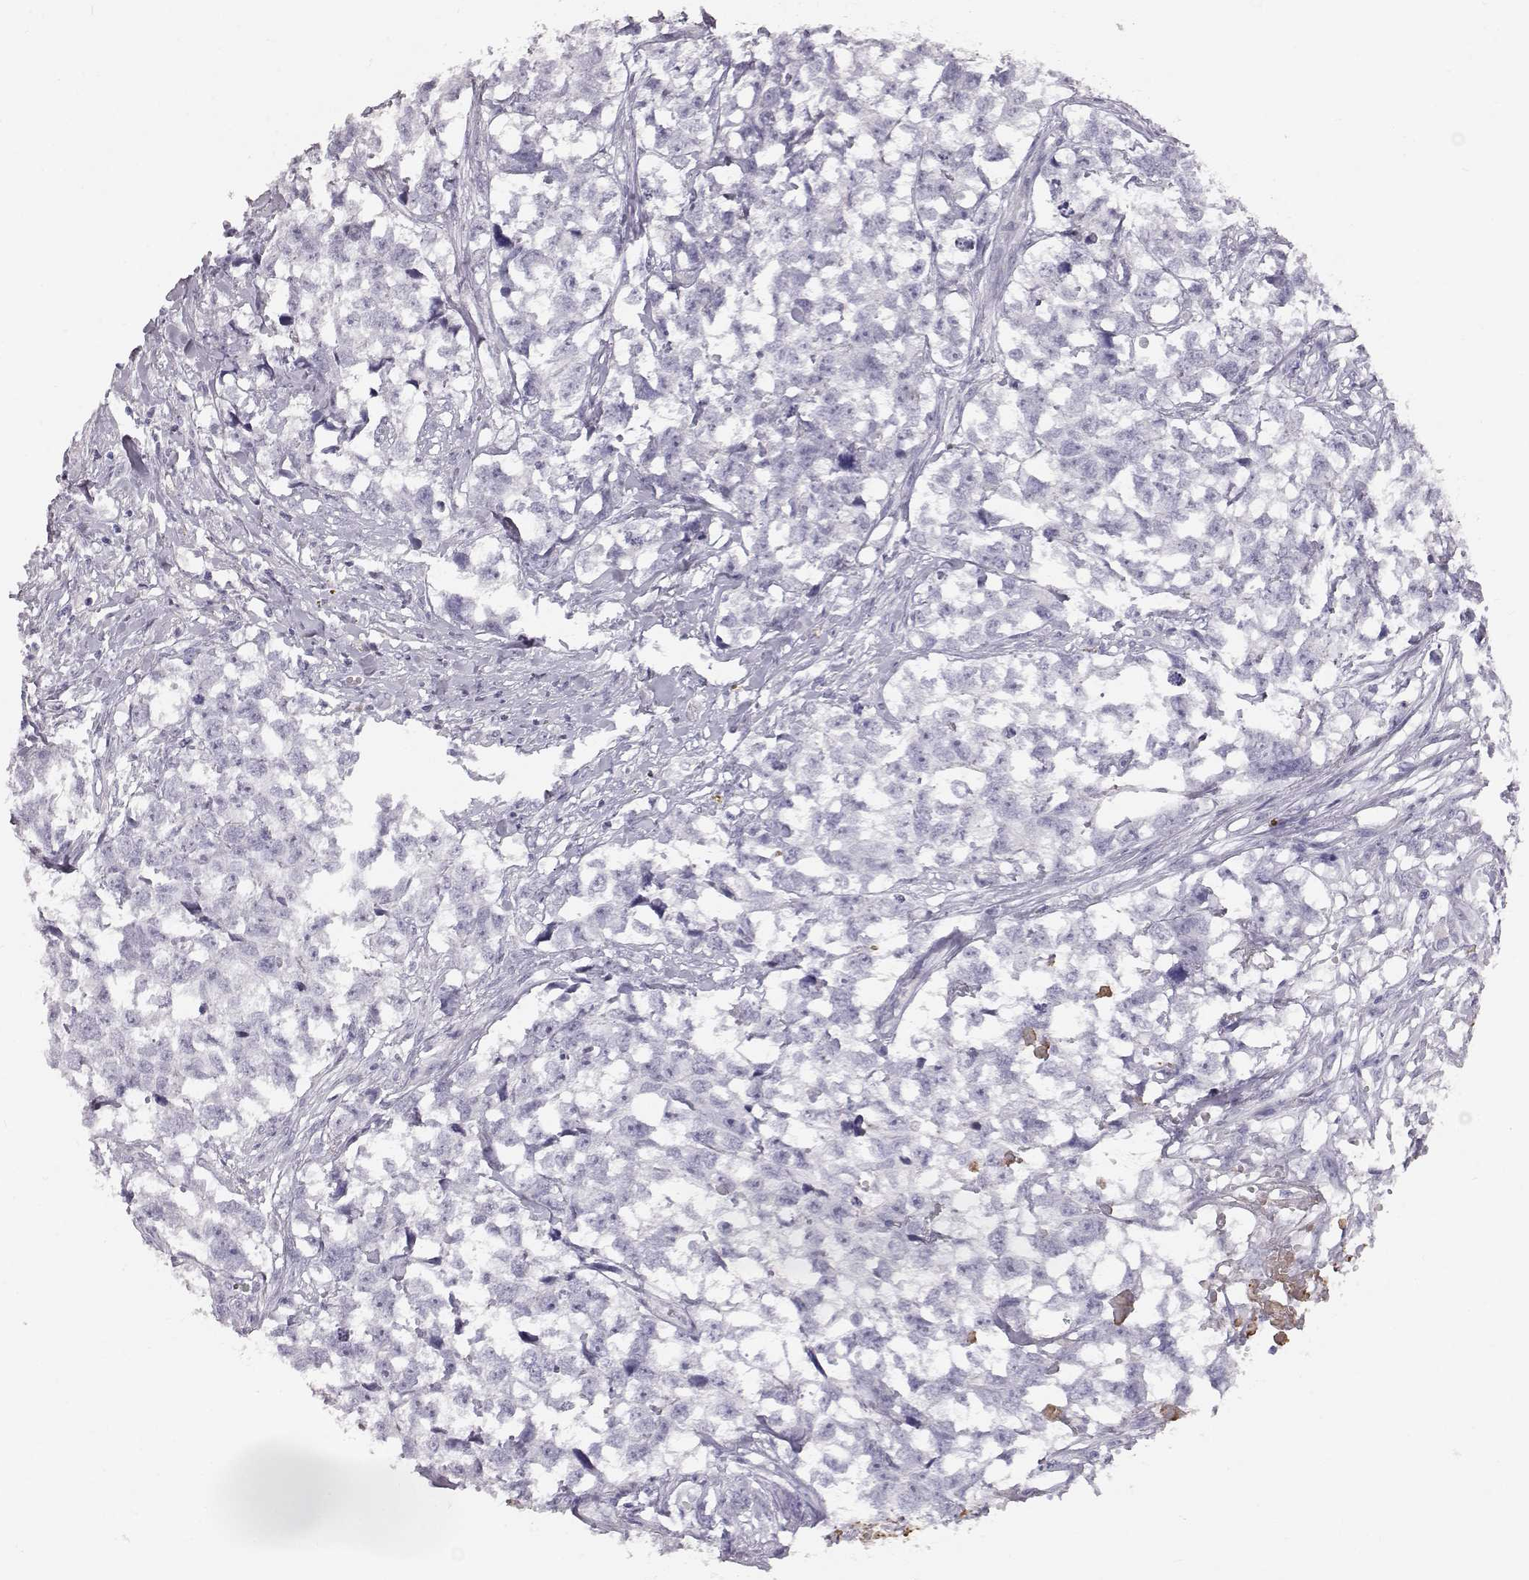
{"staining": {"intensity": "negative", "quantity": "none", "location": "none"}, "tissue": "testis cancer", "cell_type": "Tumor cells", "image_type": "cancer", "snomed": [{"axis": "morphology", "description": "Carcinoma, Embryonal, NOS"}, {"axis": "morphology", "description": "Teratoma, malignant, NOS"}, {"axis": "topography", "description": "Testis"}], "caption": "There is no significant staining in tumor cells of testis cancer.", "gene": "KRTAP16-1", "patient": {"sex": "male", "age": 44}}